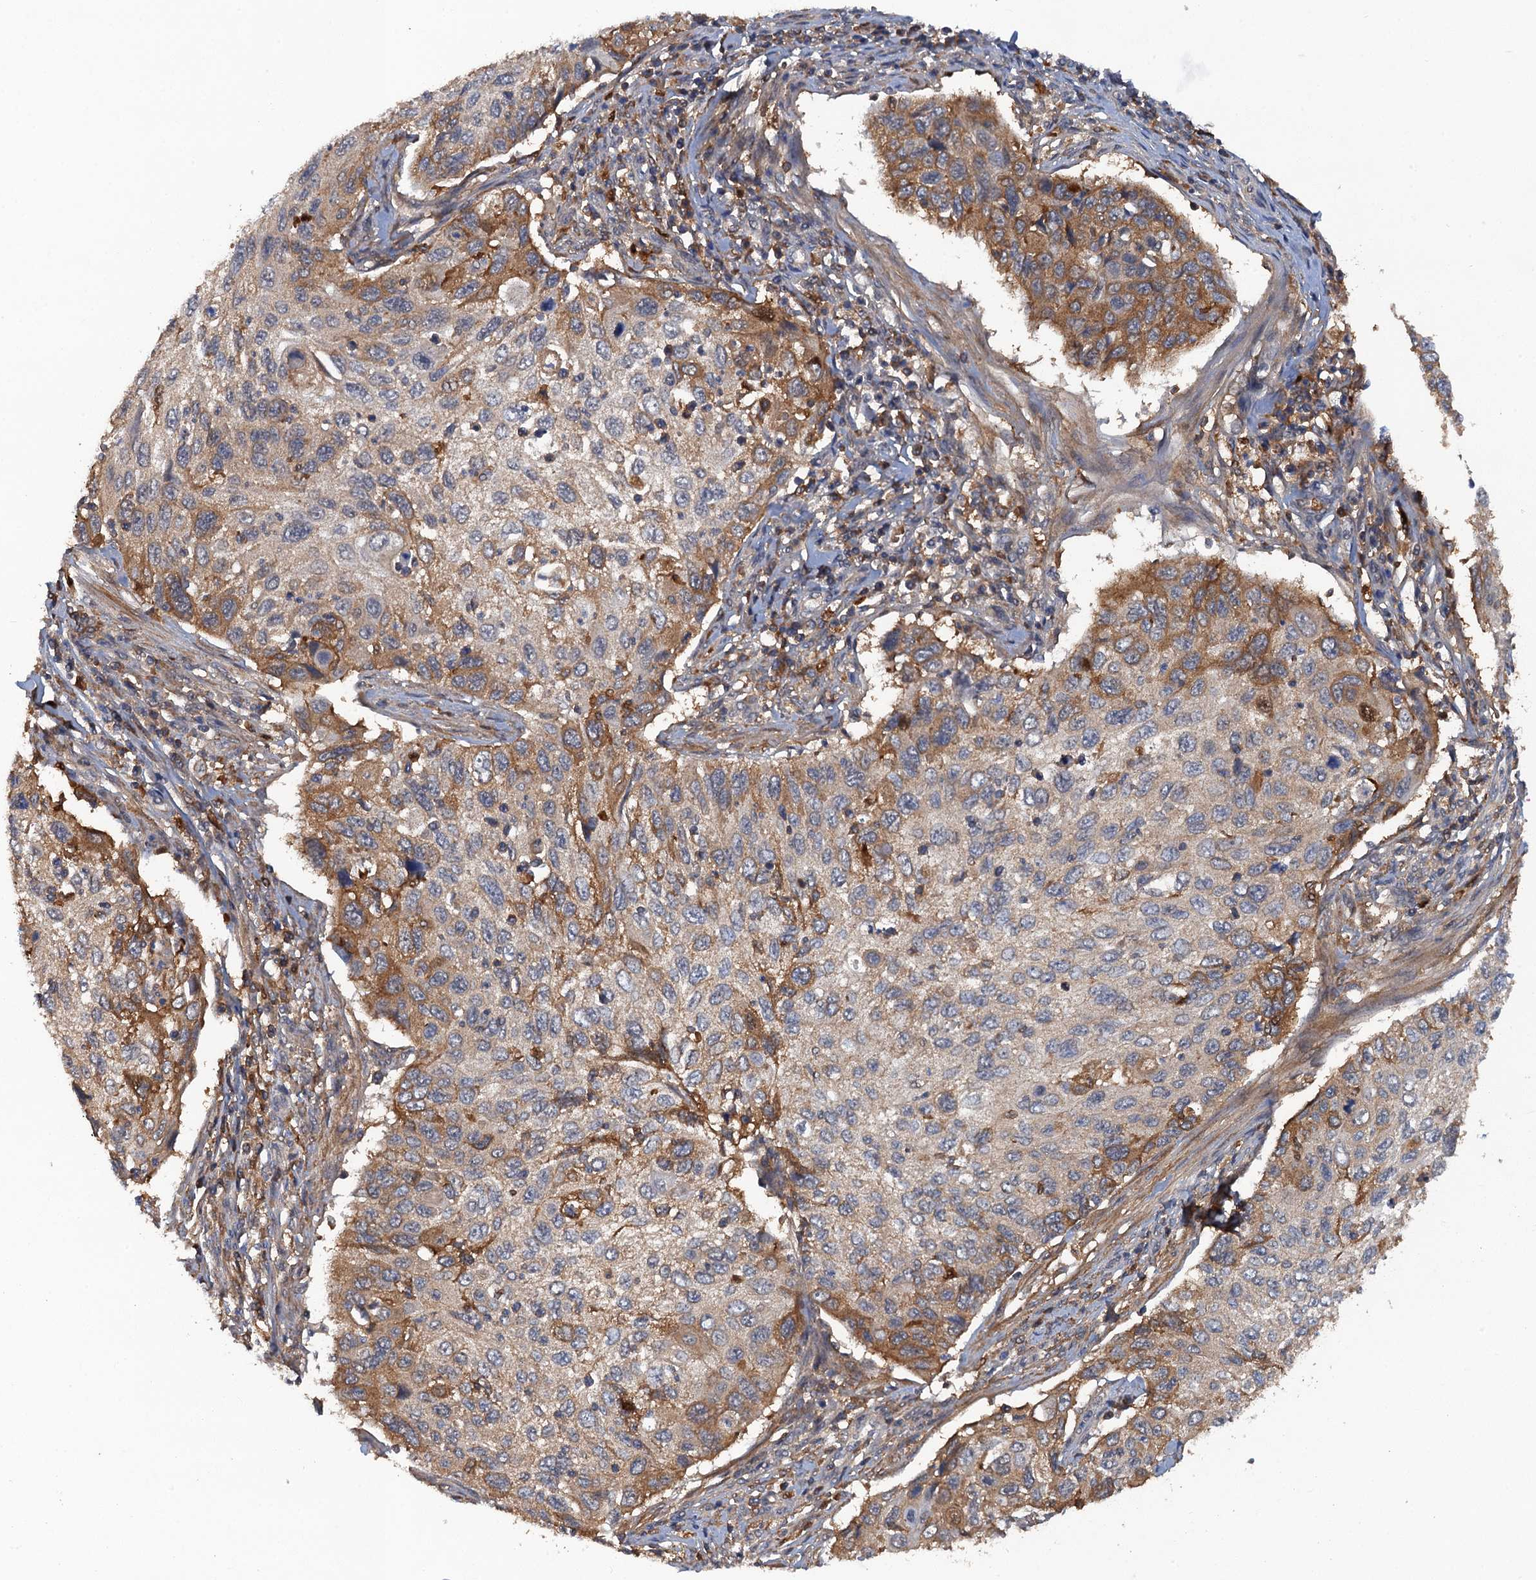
{"staining": {"intensity": "moderate", "quantity": "25%-75%", "location": "cytoplasmic/membranous"}, "tissue": "cervical cancer", "cell_type": "Tumor cells", "image_type": "cancer", "snomed": [{"axis": "morphology", "description": "Squamous cell carcinoma, NOS"}, {"axis": "topography", "description": "Cervix"}], "caption": "There is medium levels of moderate cytoplasmic/membranous expression in tumor cells of cervical squamous cell carcinoma, as demonstrated by immunohistochemical staining (brown color).", "gene": "HAPLN3", "patient": {"sex": "female", "age": 70}}